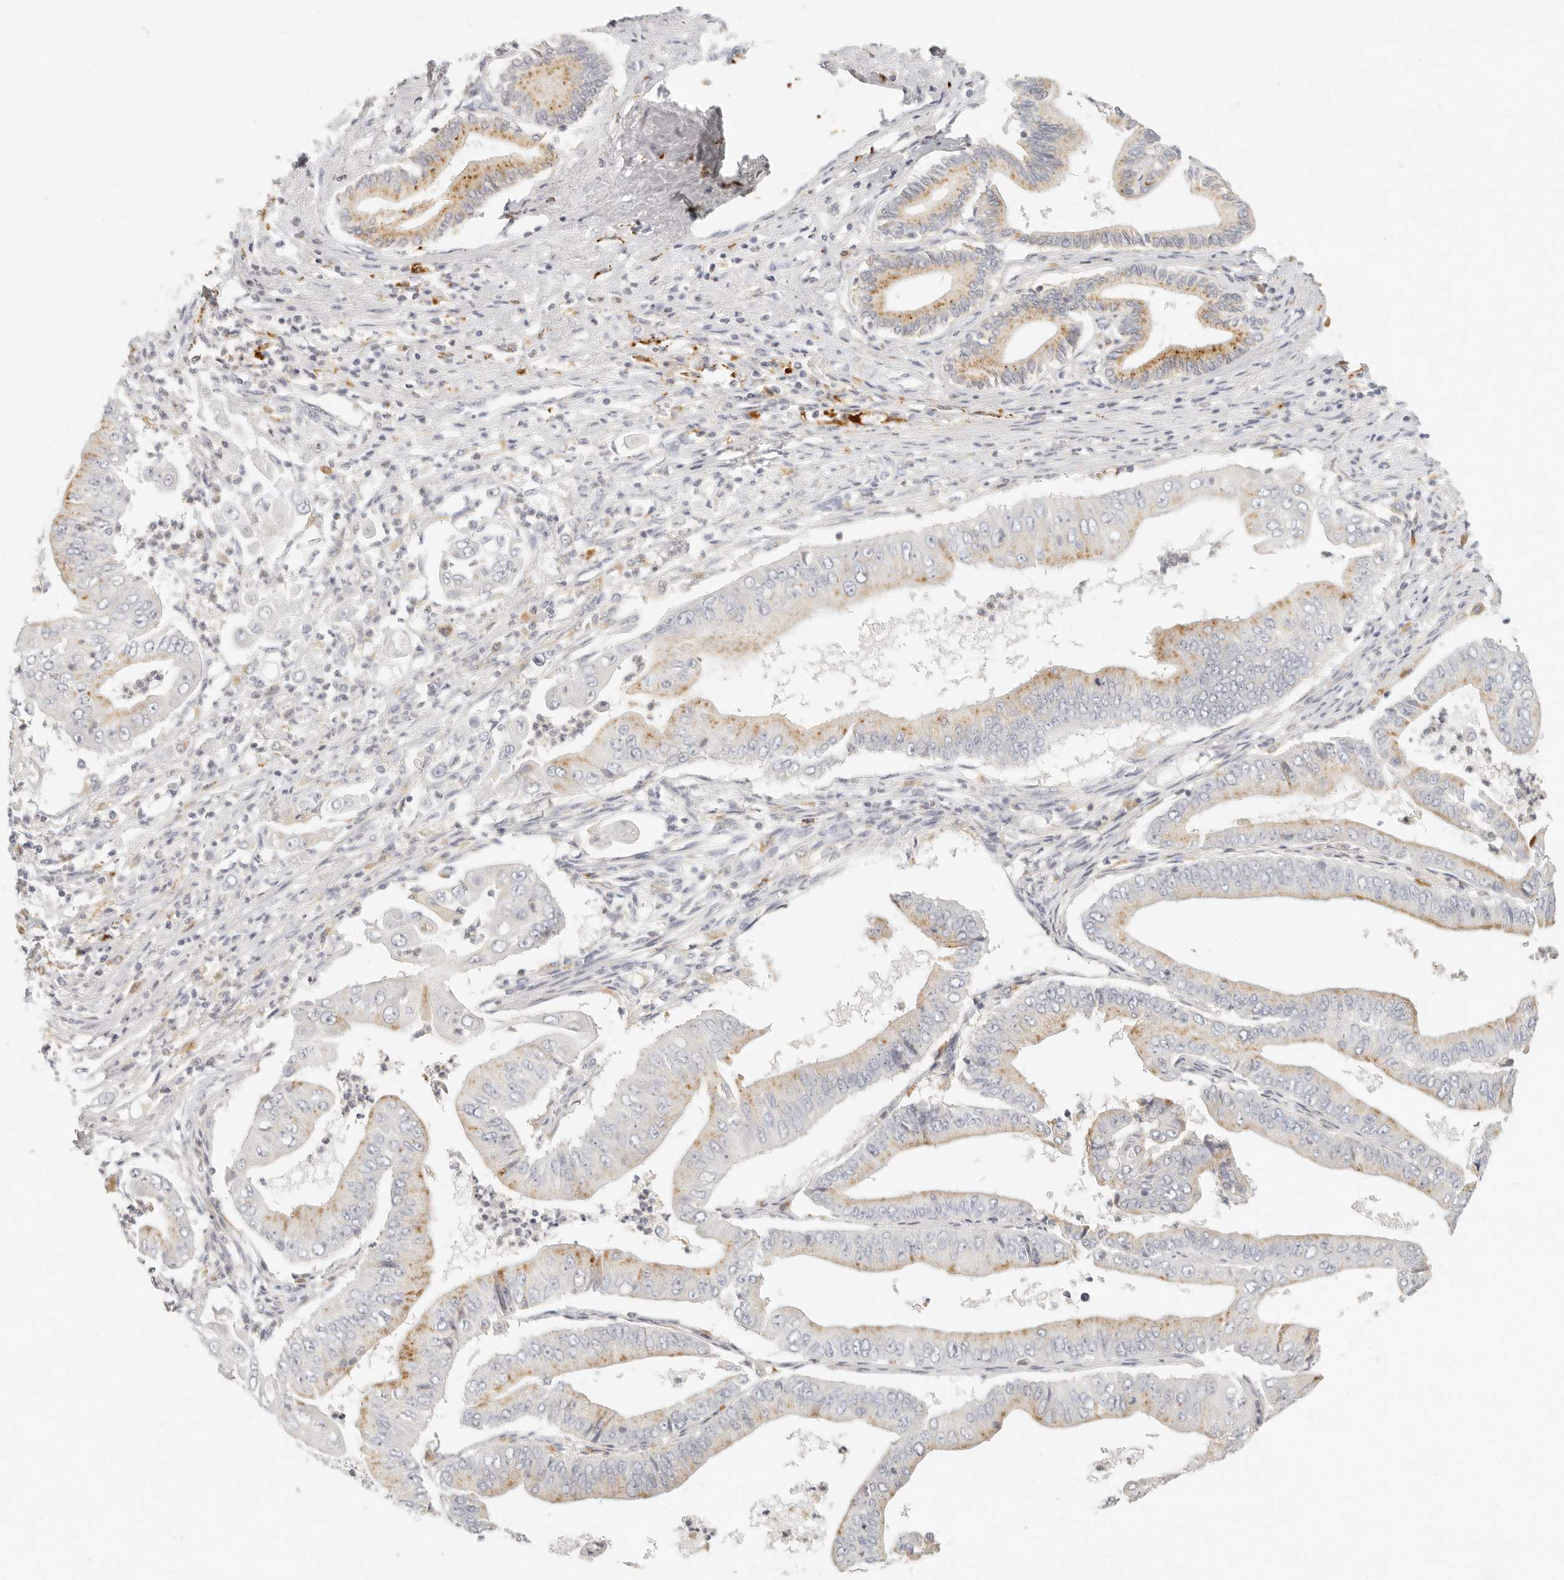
{"staining": {"intensity": "moderate", "quantity": "25%-75%", "location": "cytoplasmic/membranous"}, "tissue": "pancreatic cancer", "cell_type": "Tumor cells", "image_type": "cancer", "snomed": [{"axis": "morphology", "description": "Adenocarcinoma, NOS"}, {"axis": "topography", "description": "Pancreas"}], "caption": "Pancreatic cancer stained with immunohistochemistry (IHC) demonstrates moderate cytoplasmic/membranous staining in about 25%-75% of tumor cells.", "gene": "RNASET2", "patient": {"sex": "female", "age": 77}}